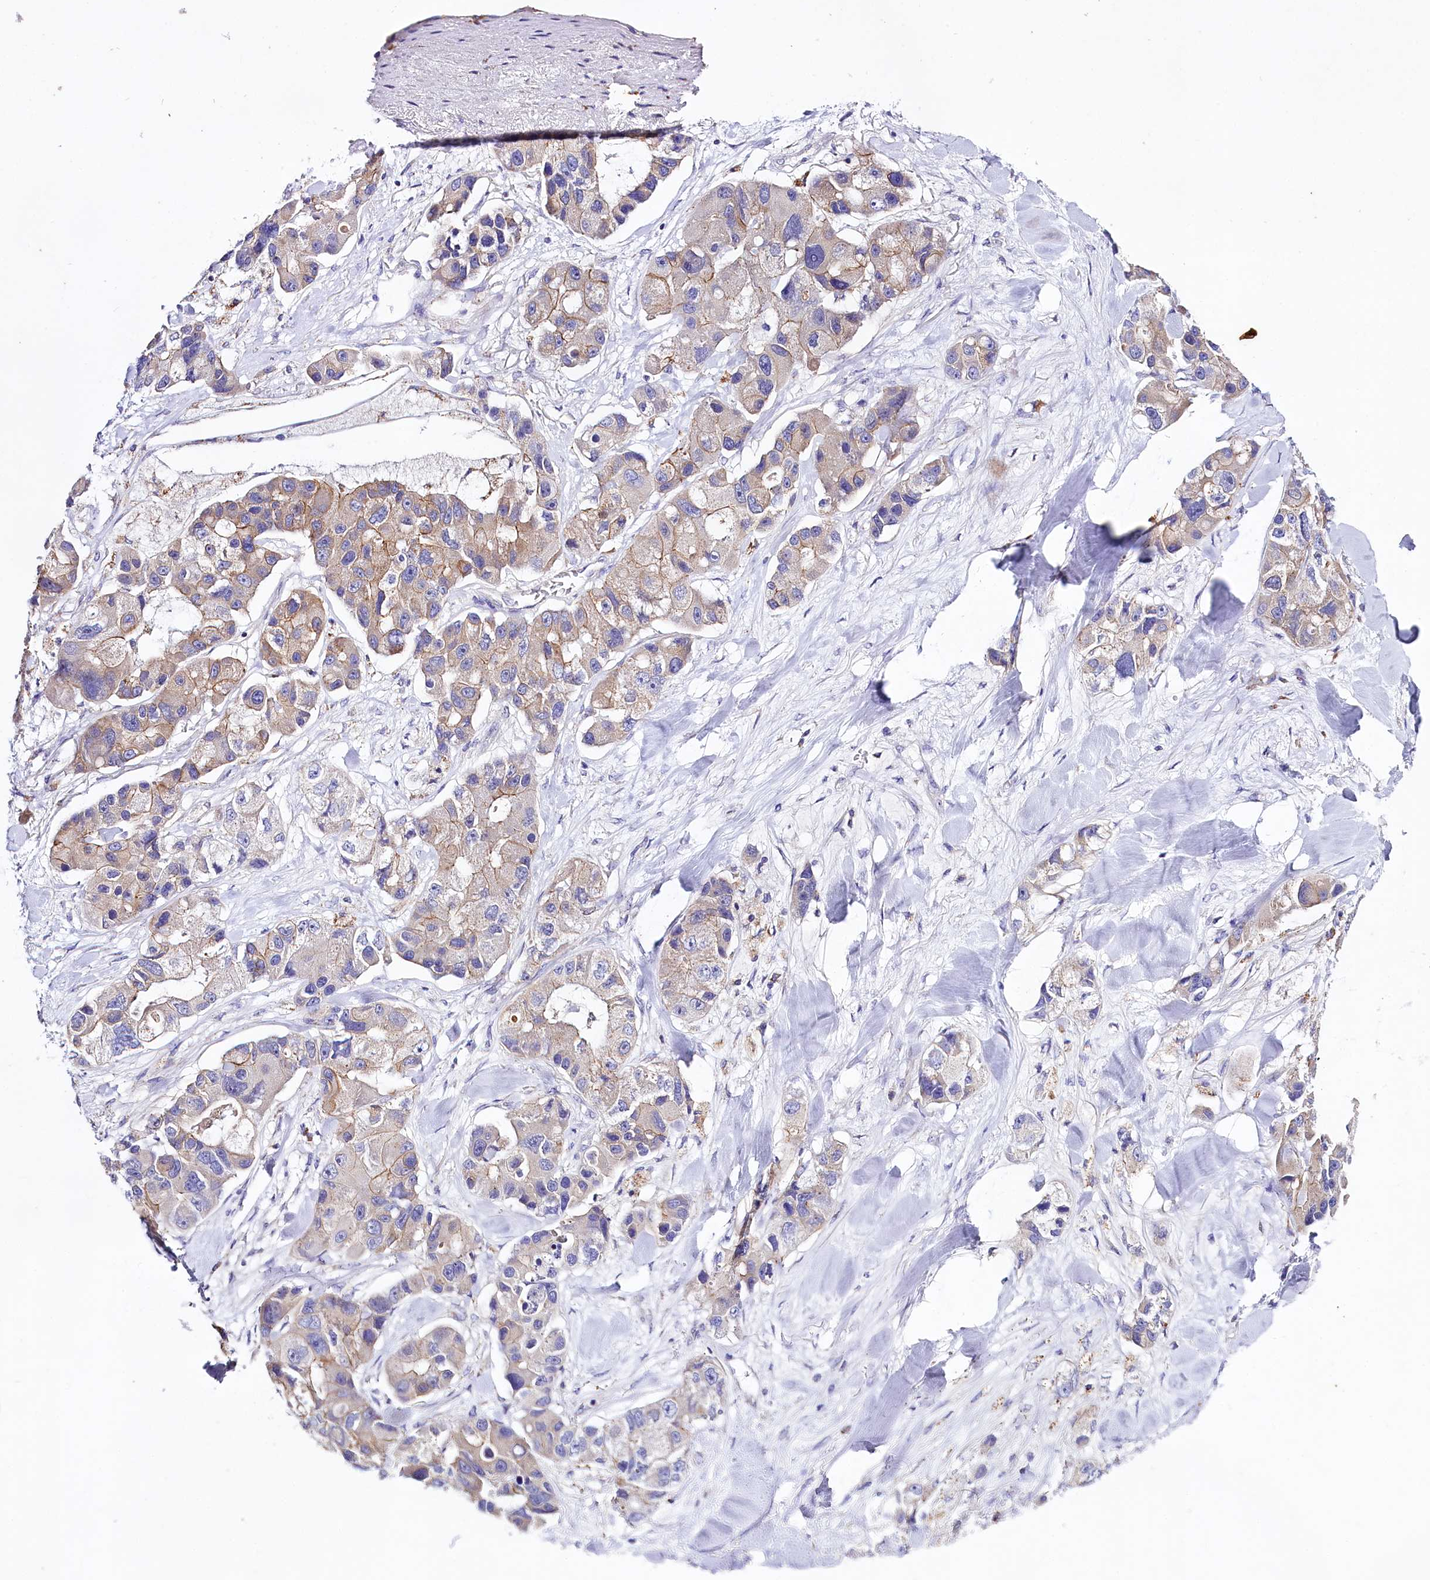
{"staining": {"intensity": "moderate", "quantity": "25%-75%", "location": "cytoplasmic/membranous"}, "tissue": "lung cancer", "cell_type": "Tumor cells", "image_type": "cancer", "snomed": [{"axis": "morphology", "description": "Adenocarcinoma, NOS"}, {"axis": "topography", "description": "Lung"}], "caption": "Tumor cells reveal medium levels of moderate cytoplasmic/membranous expression in approximately 25%-75% of cells in human lung cancer.", "gene": "SACM1L", "patient": {"sex": "female", "age": 54}}